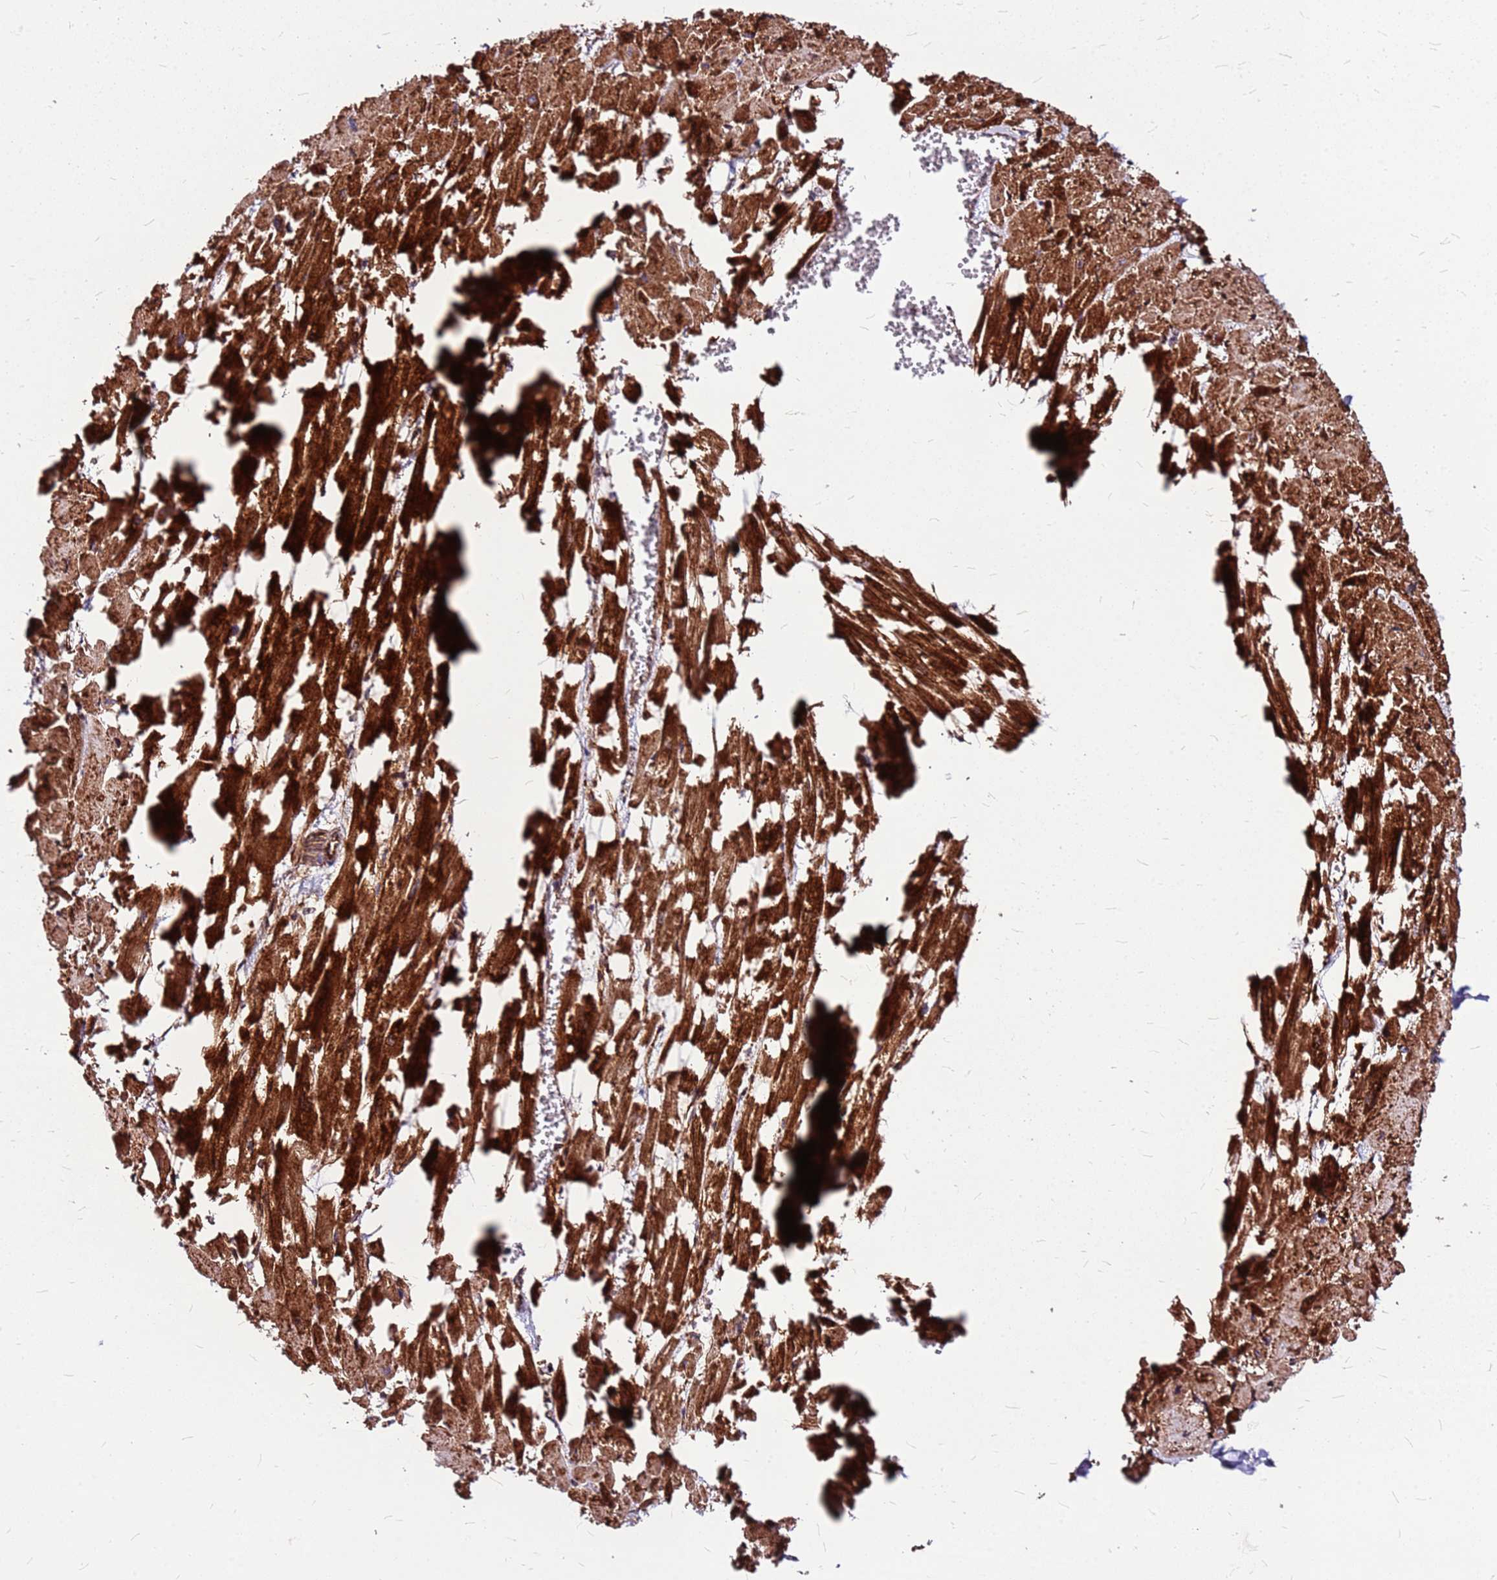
{"staining": {"intensity": "strong", "quantity": ">75%", "location": "cytoplasmic/membranous"}, "tissue": "heart muscle", "cell_type": "Cardiomyocytes", "image_type": "normal", "snomed": [{"axis": "morphology", "description": "Normal tissue, NOS"}, {"axis": "topography", "description": "Heart"}], "caption": "Immunohistochemistry (IHC) (DAB) staining of unremarkable human heart muscle displays strong cytoplasmic/membranous protein expression in about >75% of cardiomyocytes.", "gene": "TOPAZ1", "patient": {"sex": "female", "age": 64}}